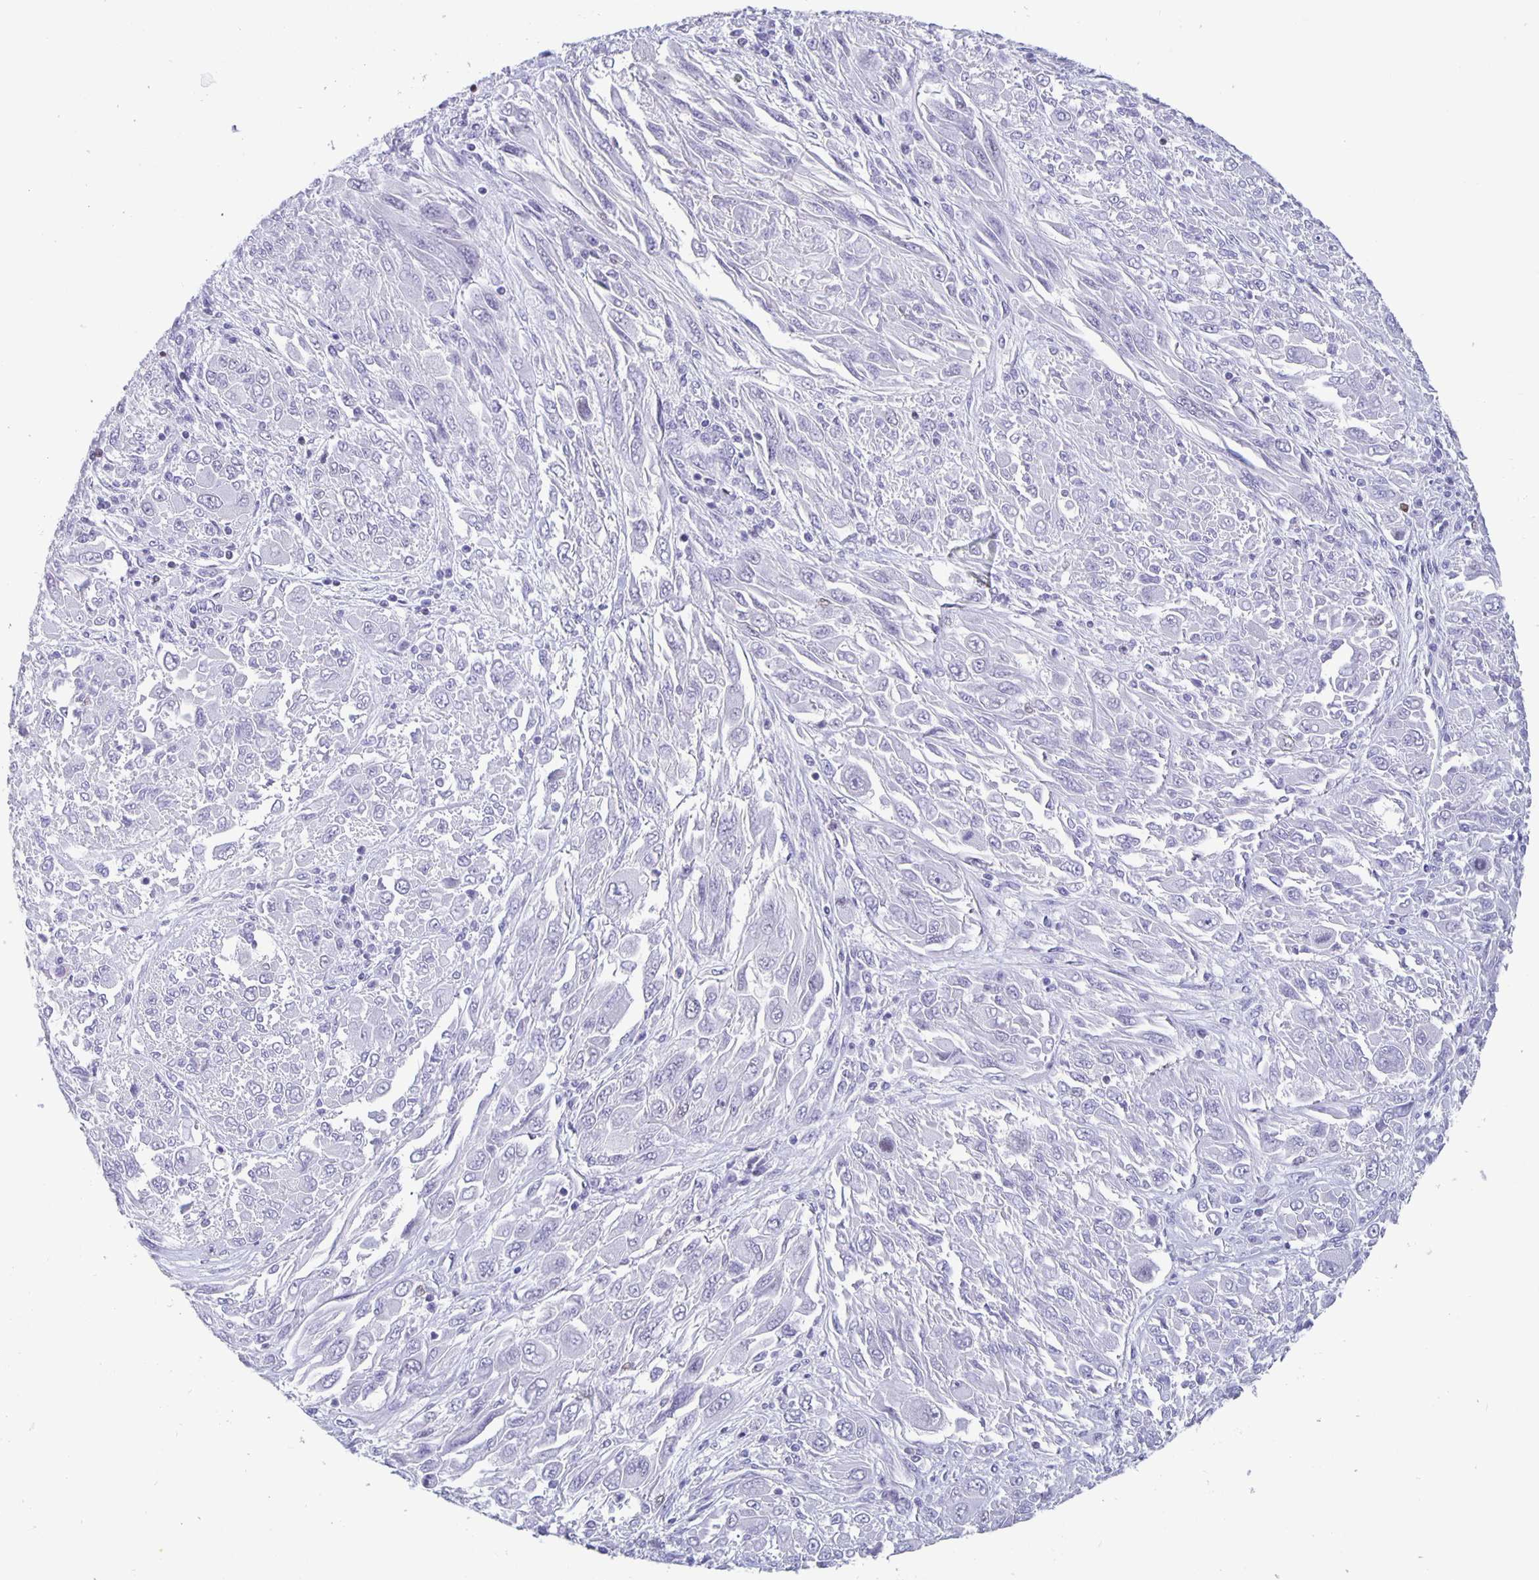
{"staining": {"intensity": "negative", "quantity": "none", "location": "none"}, "tissue": "melanoma", "cell_type": "Tumor cells", "image_type": "cancer", "snomed": [{"axis": "morphology", "description": "Malignant melanoma, NOS"}, {"axis": "topography", "description": "Skin"}], "caption": "Malignant melanoma was stained to show a protein in brown. There is no significant staining in tumor cells. (Brightfield microscopy of DAB IHC at high magnification).", "gene": "SATB2", "patient": {"sex": "female", "age": 91}}